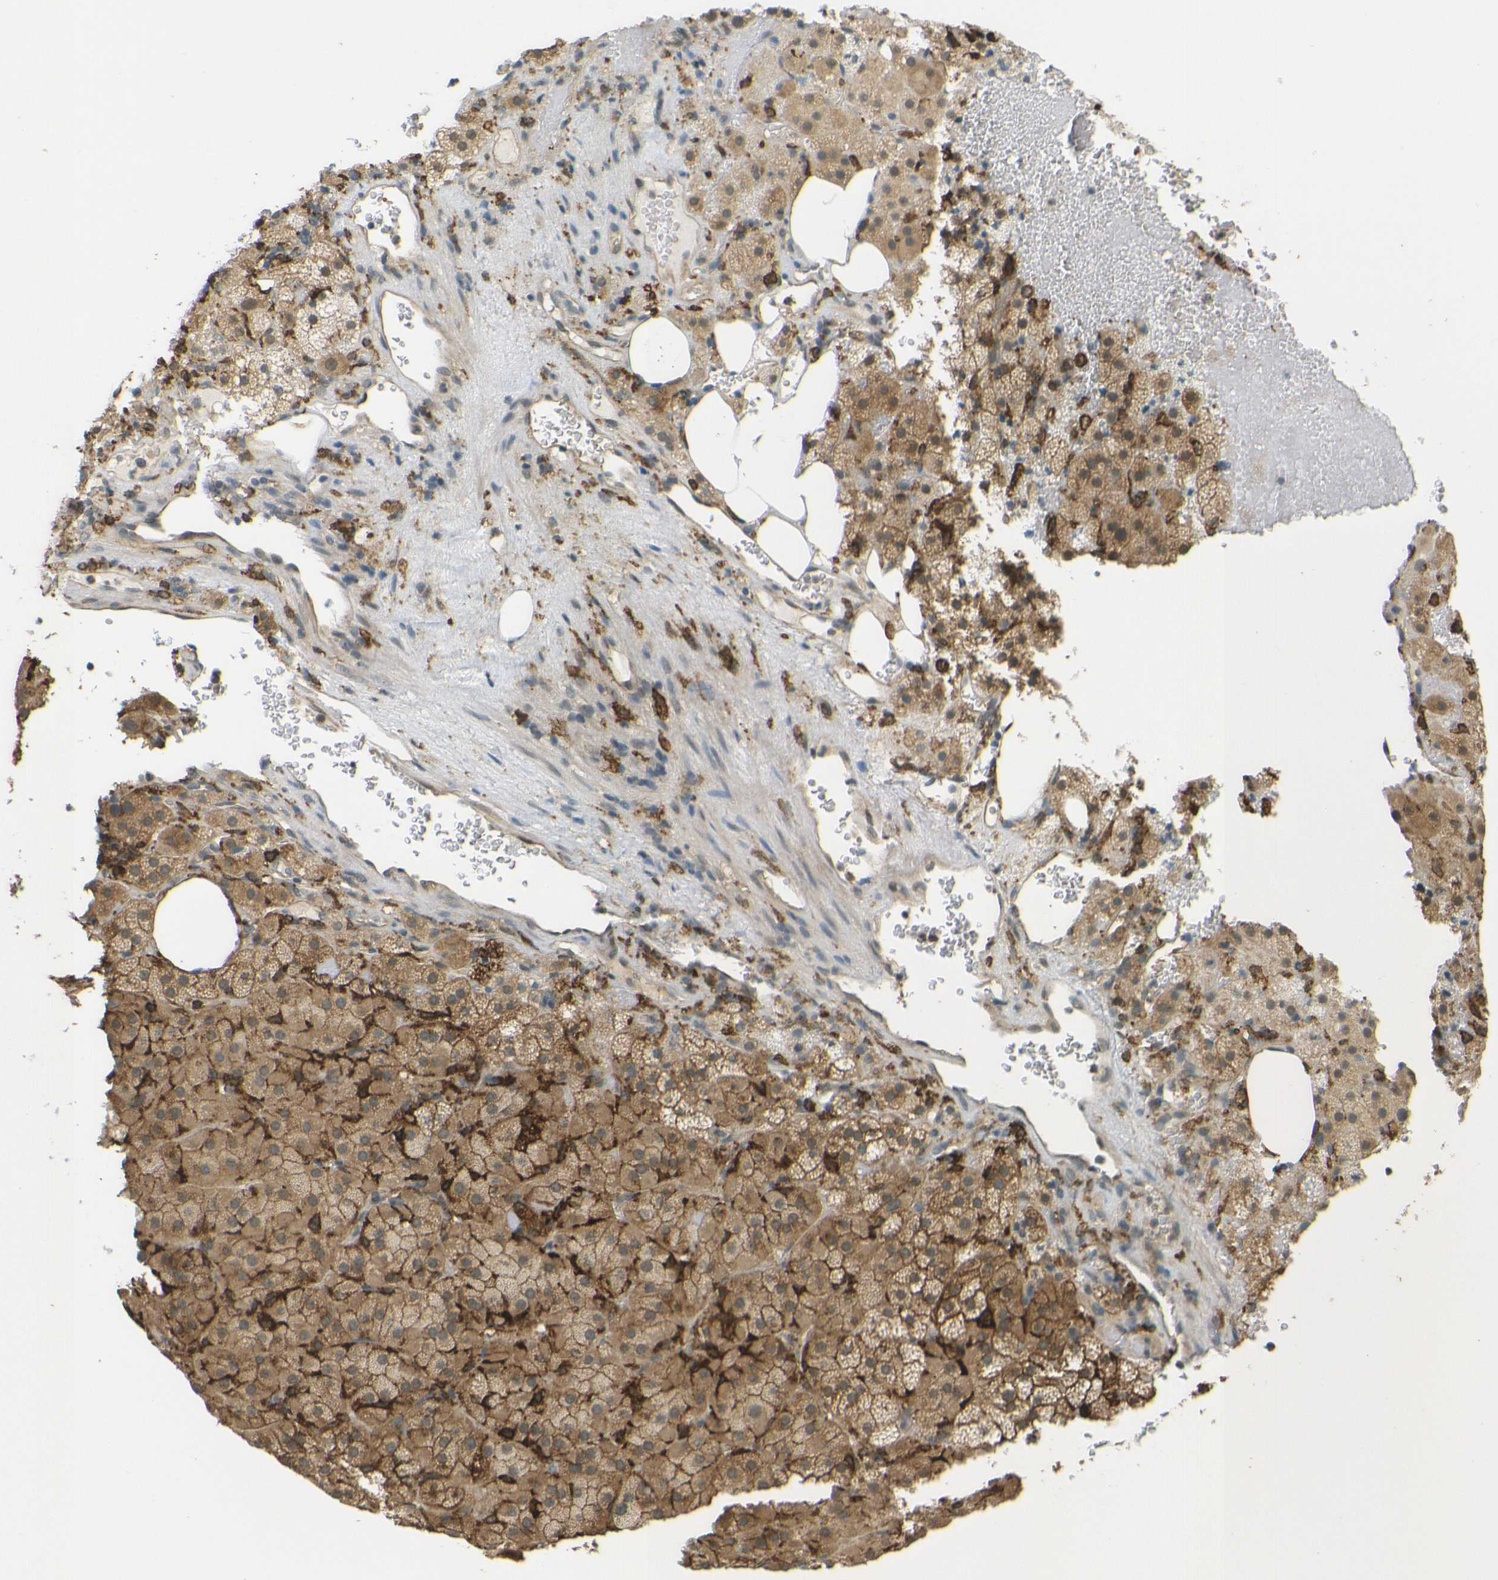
{"staining": {"intensity": "moderate", "quantity": ">75%", "location": "cytoplasmic/membranous"}, "tissue": "adrenal gland", "cell_type": "Glandular cells", "image_type": "normal", "snomed": [{"axis": "morphology", "description": "Normal tissue, NOS"}, {"axis": "topography", "description": "Adrenal gland"}], "caption": "IHC of benign human adrenal gland displays medium levels of moderate cytoplasmic/membranous staining in approximately >75% of glandular cells.", "gene": "DAB2", "patient": {"sex": "female", "age": 59}}